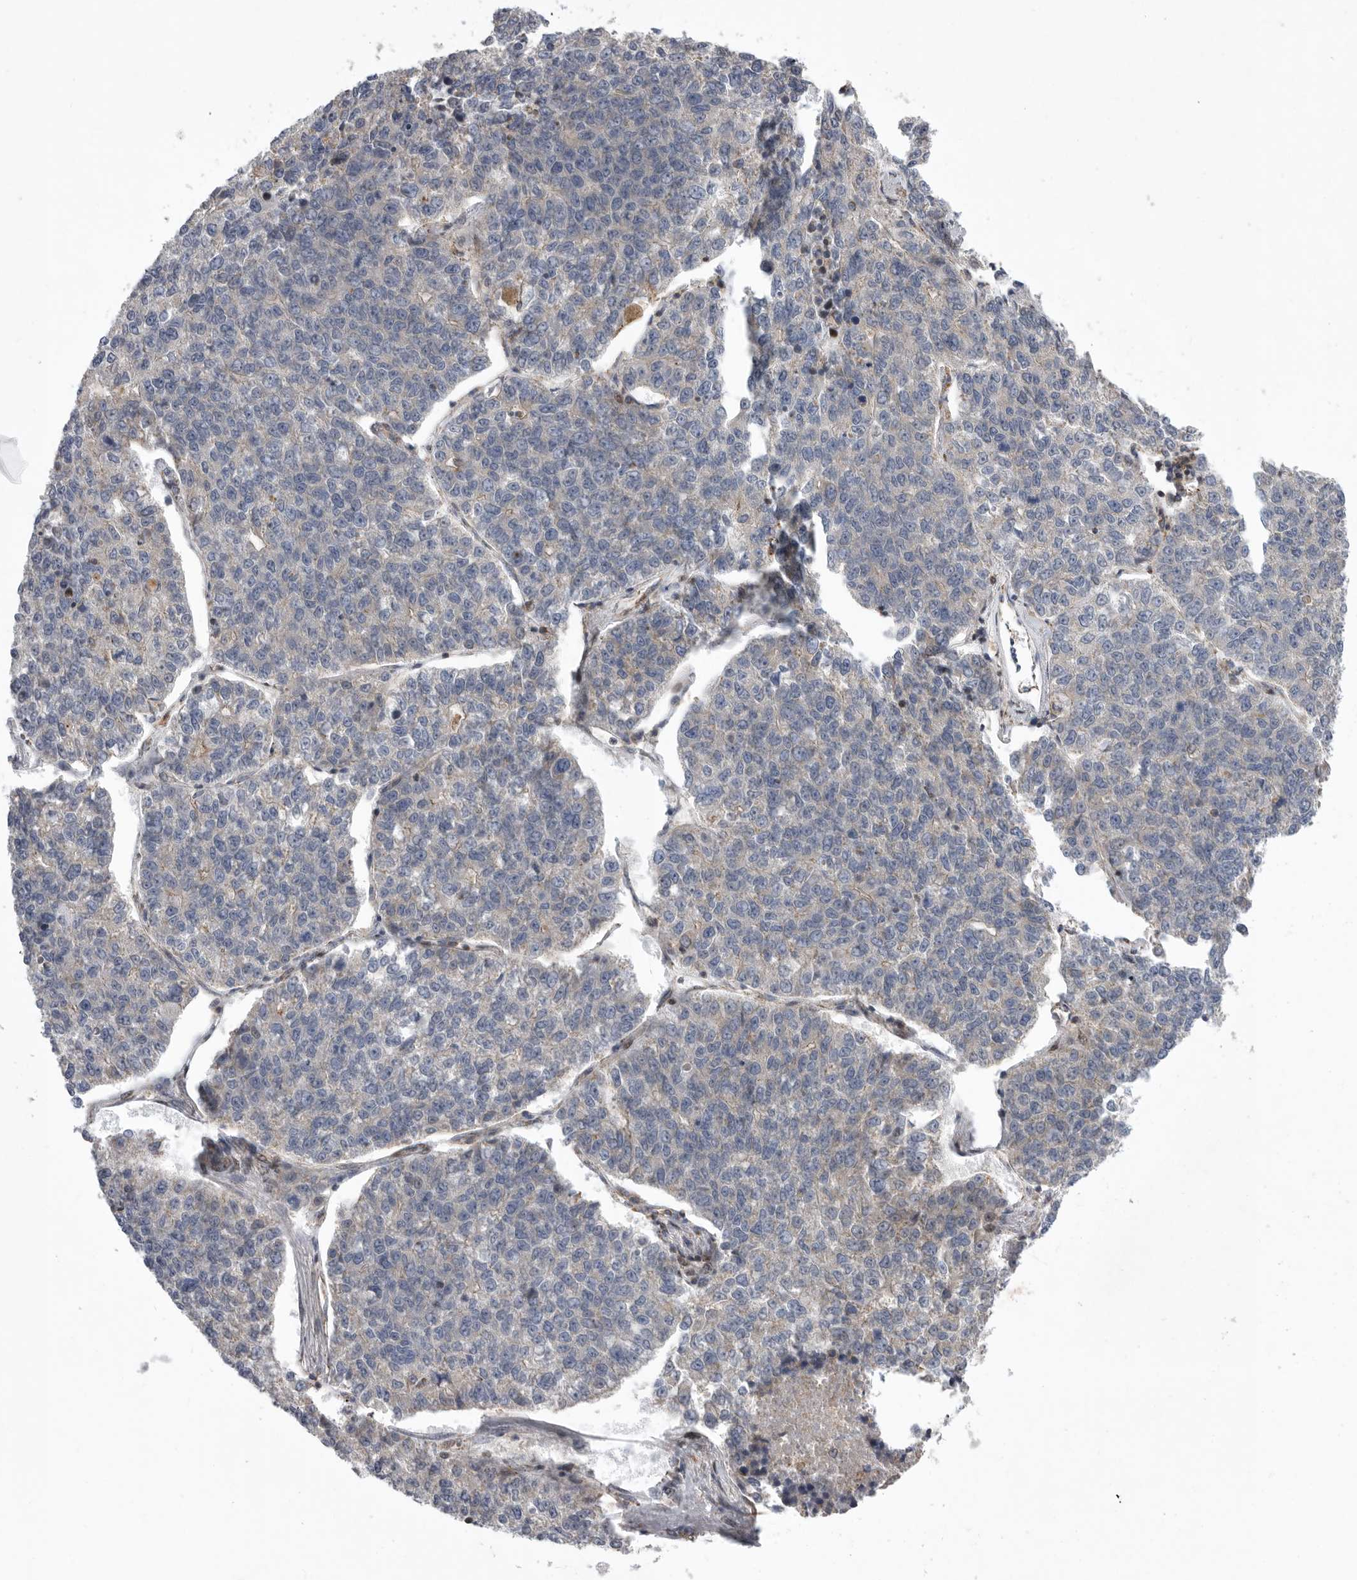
{"staining": {"intensity": "negative", "quantity": "none", "location": "none"}, "tissue": "lung cancer", "cell_type": "Tumor cells", "image_type": "cancer", "snomed": [{"axis": "morphology", "description": "Adenocarcinoma, NOS"}, {"axis": "topography", "description": "Lung"}], "caption": "This image is of adenocarcinoma (lung) stained with immunohistochemistry (IHC) to label a protein in brown with the nuclei are counter-stained blue. There is no positivity in tumor cells.", "gene": "MPZL1", "patient": {"sex": "male", "age": 49}}